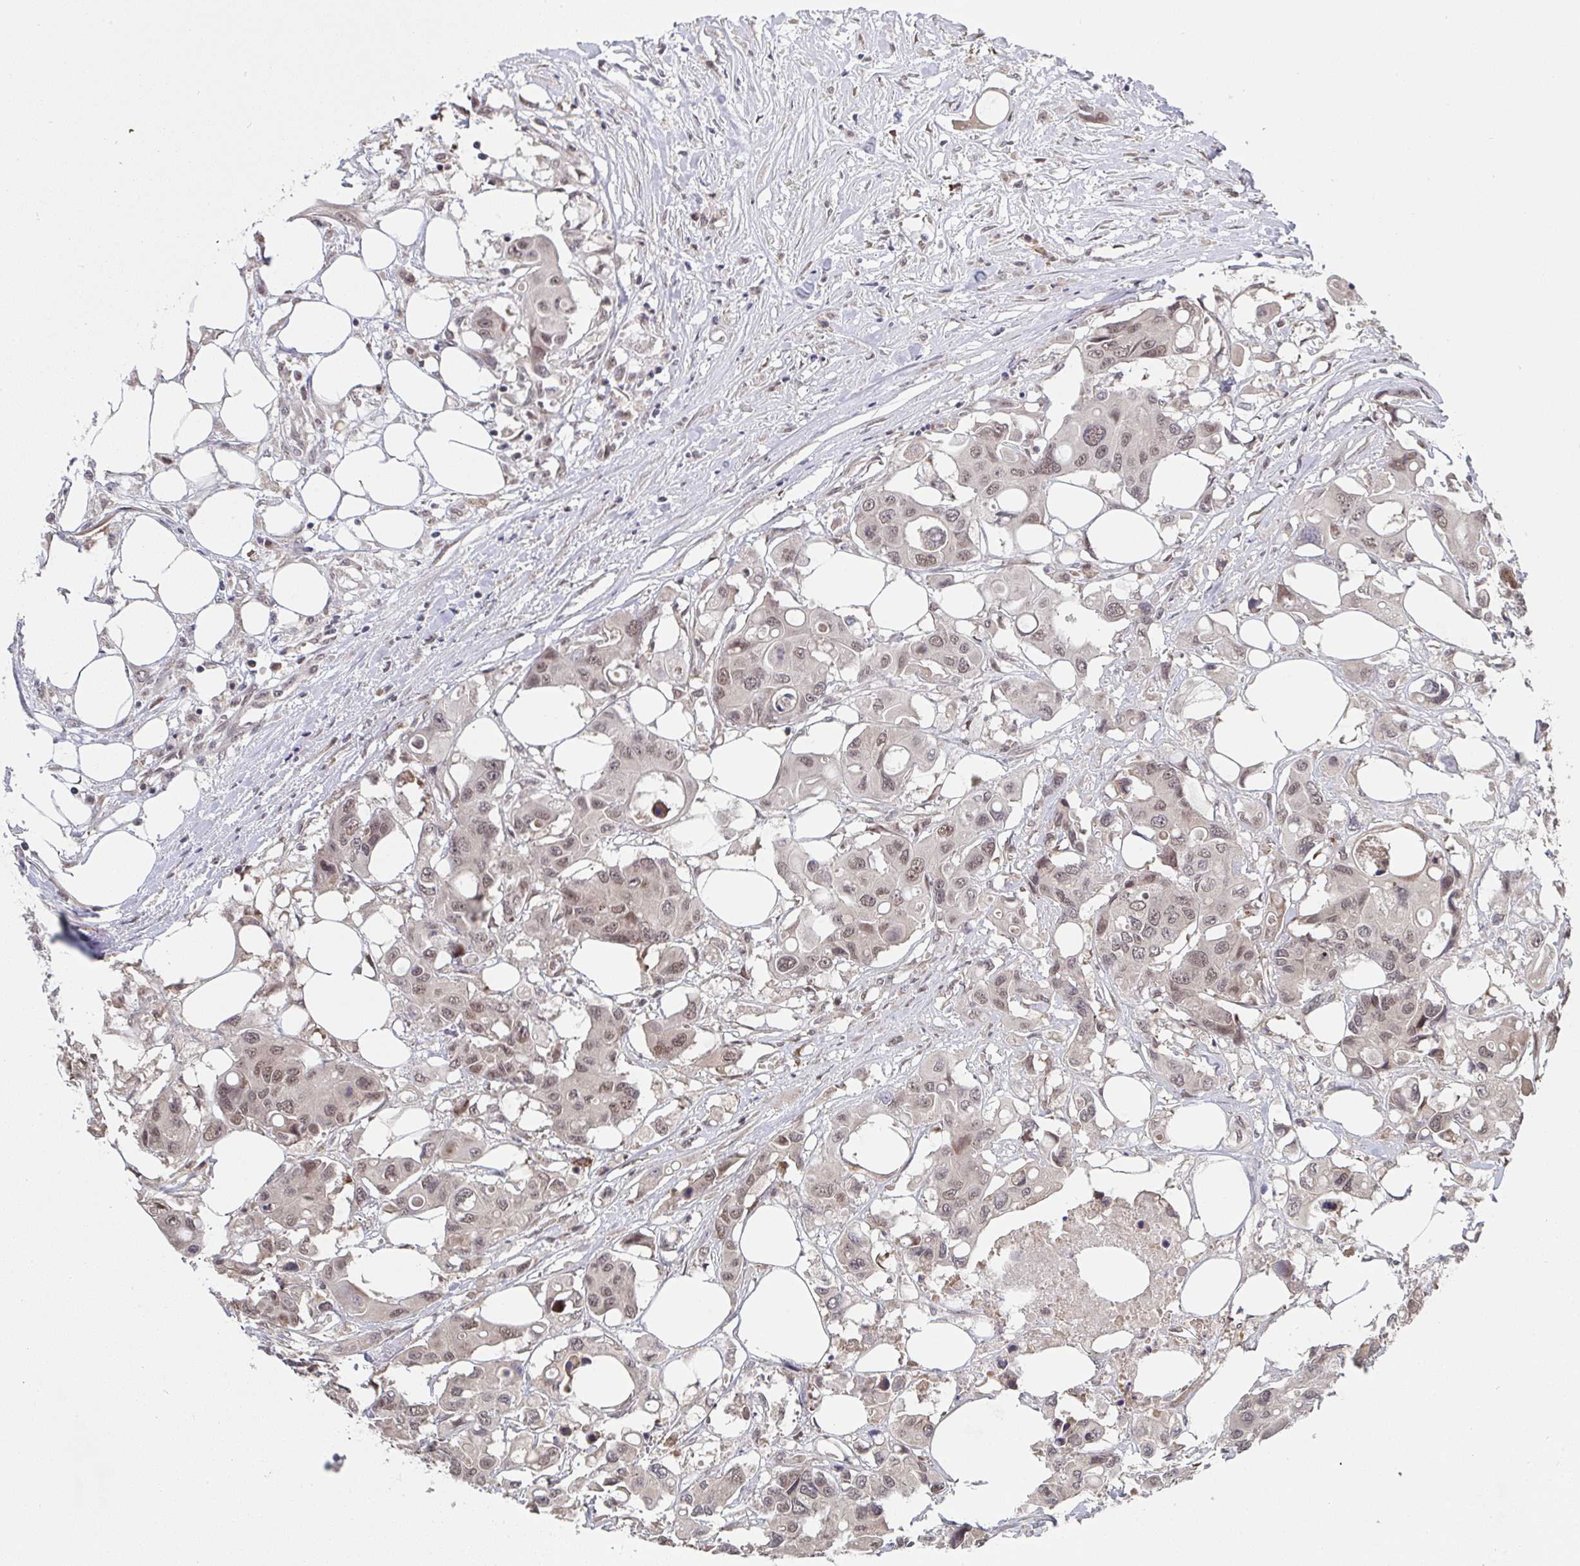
{"staining": {"intensity": "weak", "quantity": ">75%", "location": "nuclear"}, "tissue": "colorectal cancer", "cell_type": "Tumor cells", "image_type": "cancer", "snomed": [{"axis": "morphology", "description": "Adenocarcinoma, NOS"}, {"axis": "topography", "description": "Colon"}], "caption": "Colorectal cancer (adenocarcinoma) stained with DAB (3,3'-diaminobenzidine) immunohistochemistry (IHC) reveals low levels of weak nuclear staining in about >75% of tumor cells. The protein of interest is shown in brown color, while the nuclei are stained blue.", "gene": "JMJD1C", "patient": {"sex": "male", "age": 77}}